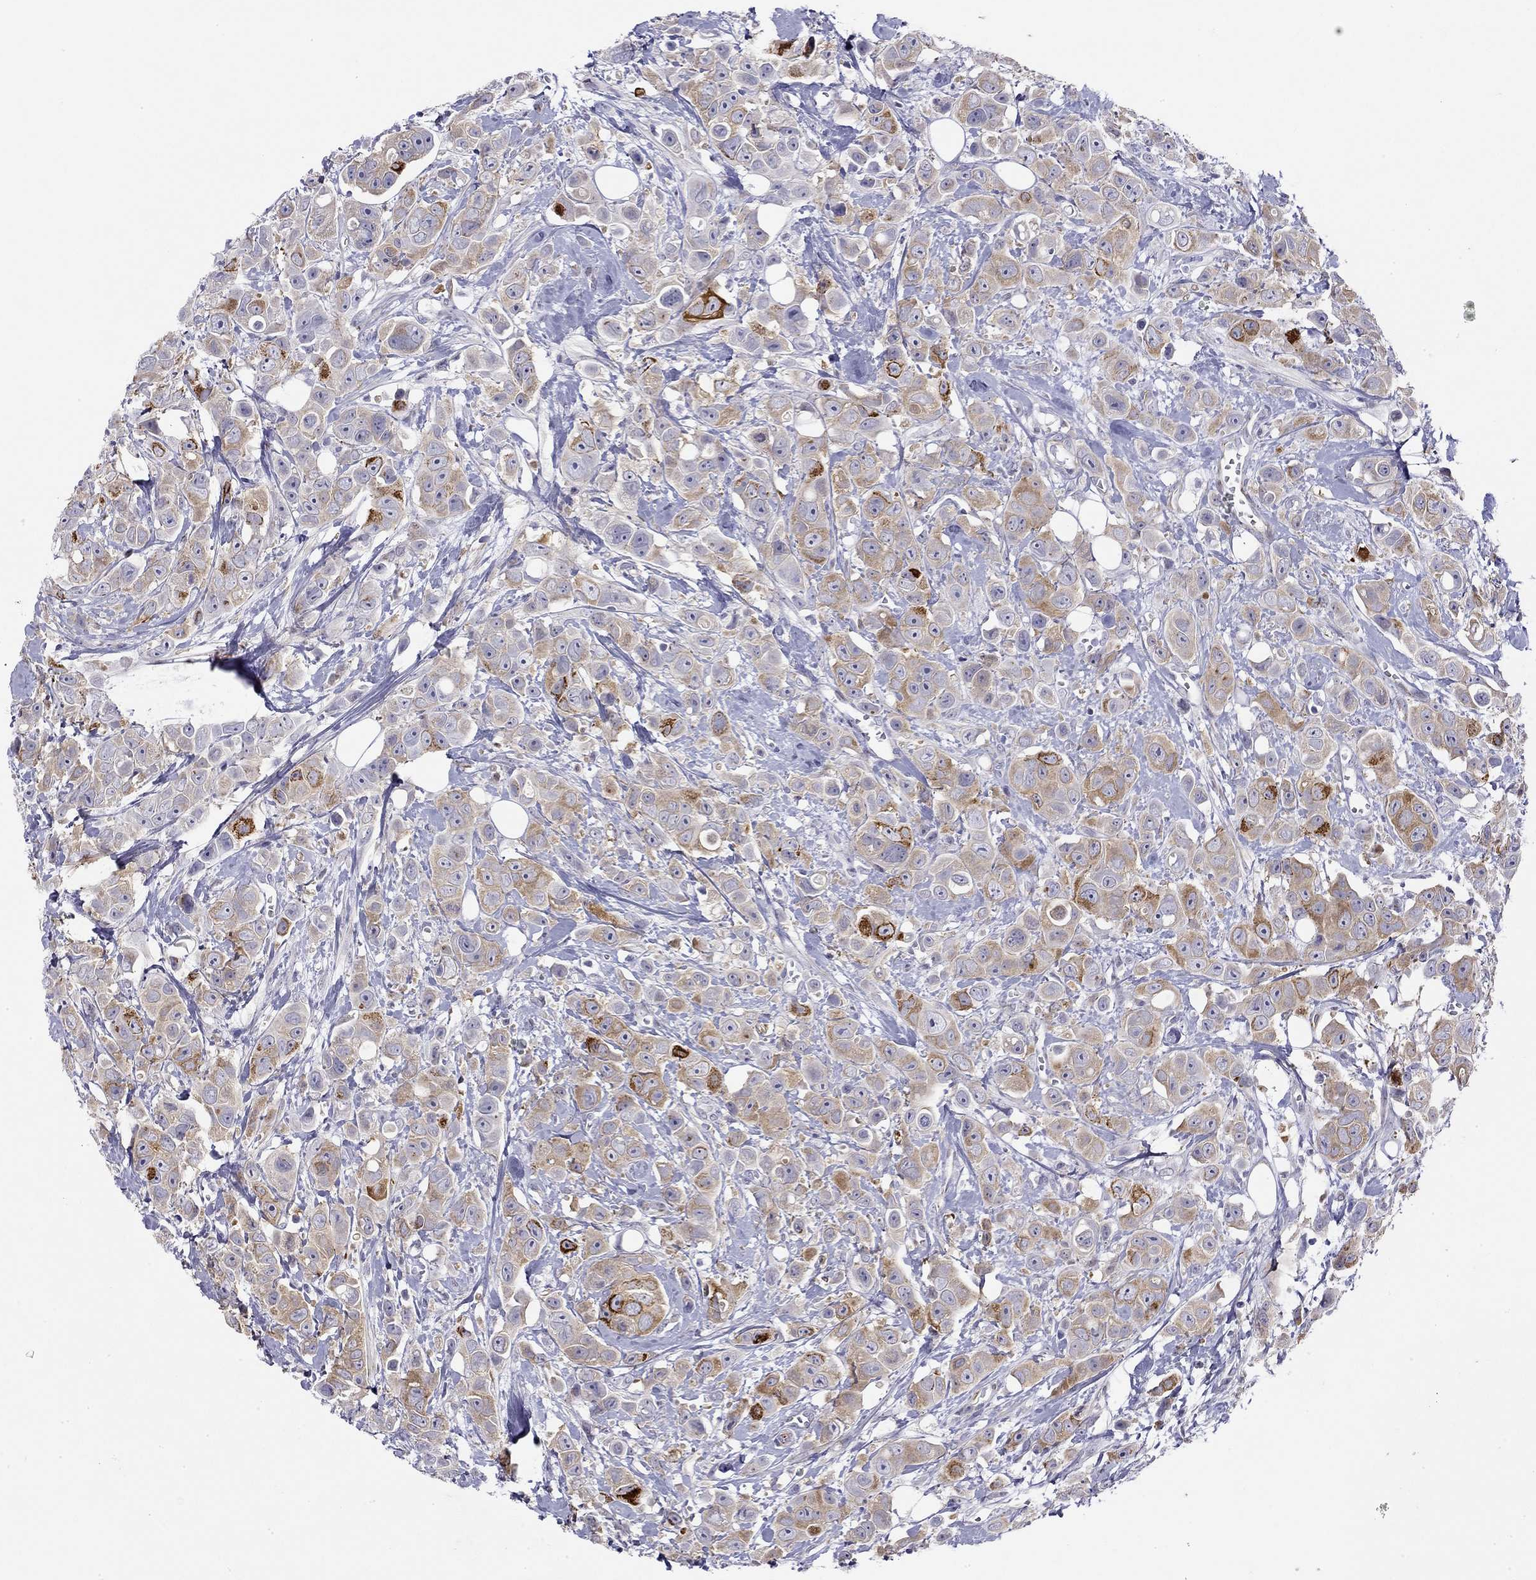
{"staining": {"intensity": "moderate", "quantity": ">75%", "location": "cytoplasmic/membranous"}, "tissue": "breast cancer", "cell_type": "Tumor cells", "image_type": "cancer", "snomed": [{"axis": "morphology", "description": "Duct carcinoma"}, {"axis": "topography", "description": "Breast"}], "caption": "A high-resolution photomicrograph shows IHC staining of breast cancer, which demonstrates moderate cytoplasmic/membranous expression in about >75% of tumor cells. (brown staining indicates protein expression, while blue staining denotes nuclei).", "gene": "RTL1", "patient": {"sex": "female", "age": 35}}